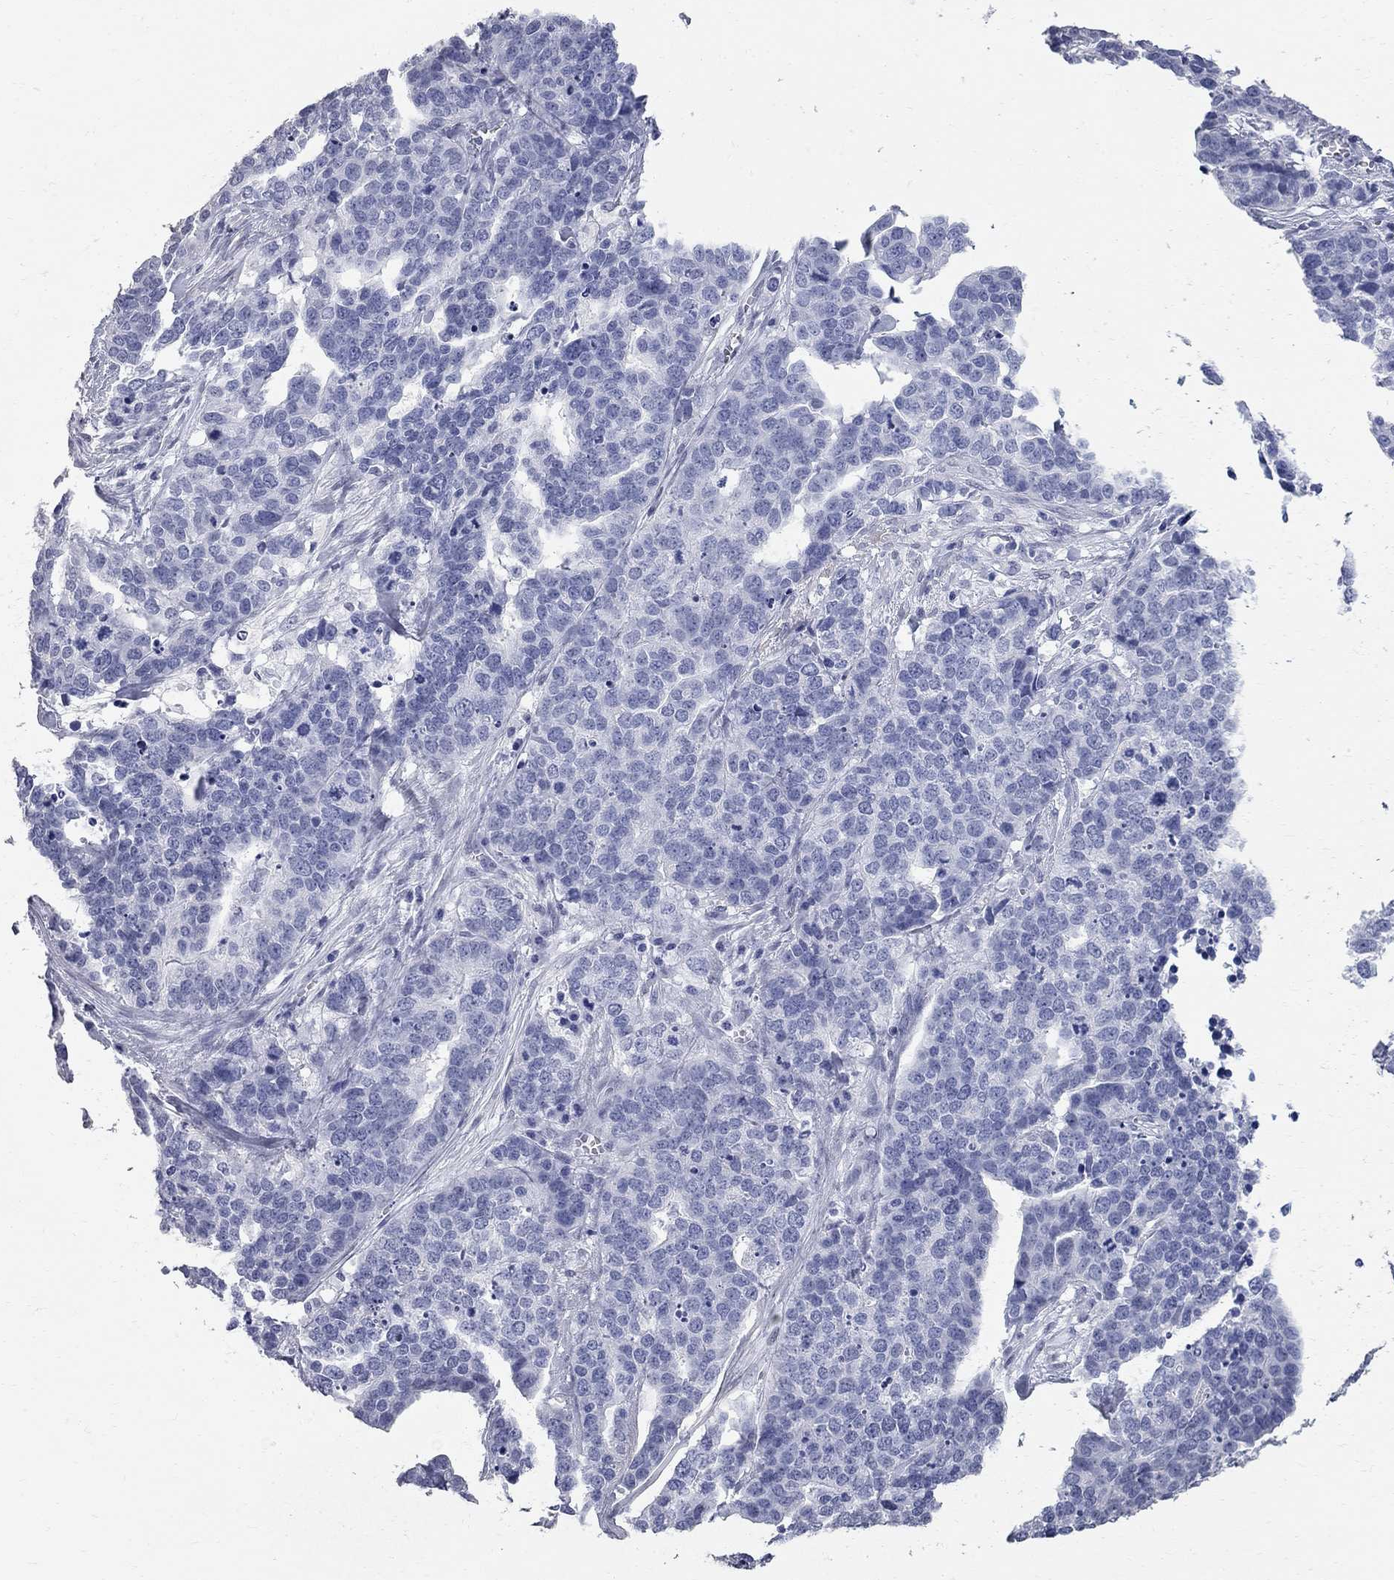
{"staining": {"intensity": "negative", "quantity": "none", "location": "none"}, "tissue": "ovarian cancer", "cell_type": "Tumor cells", "image_type": "cancer", "snomed": [{"axis": "morphology", "description": "Carcinoma, endometroid"}, {"axis": "topography", "description": "Ovary"}], "caption": "Tumor cells are negative for brown protein staining in ovarian cancer.", "gene": "BPIFB1", "patient": {"sex": "female", "age": 65}}